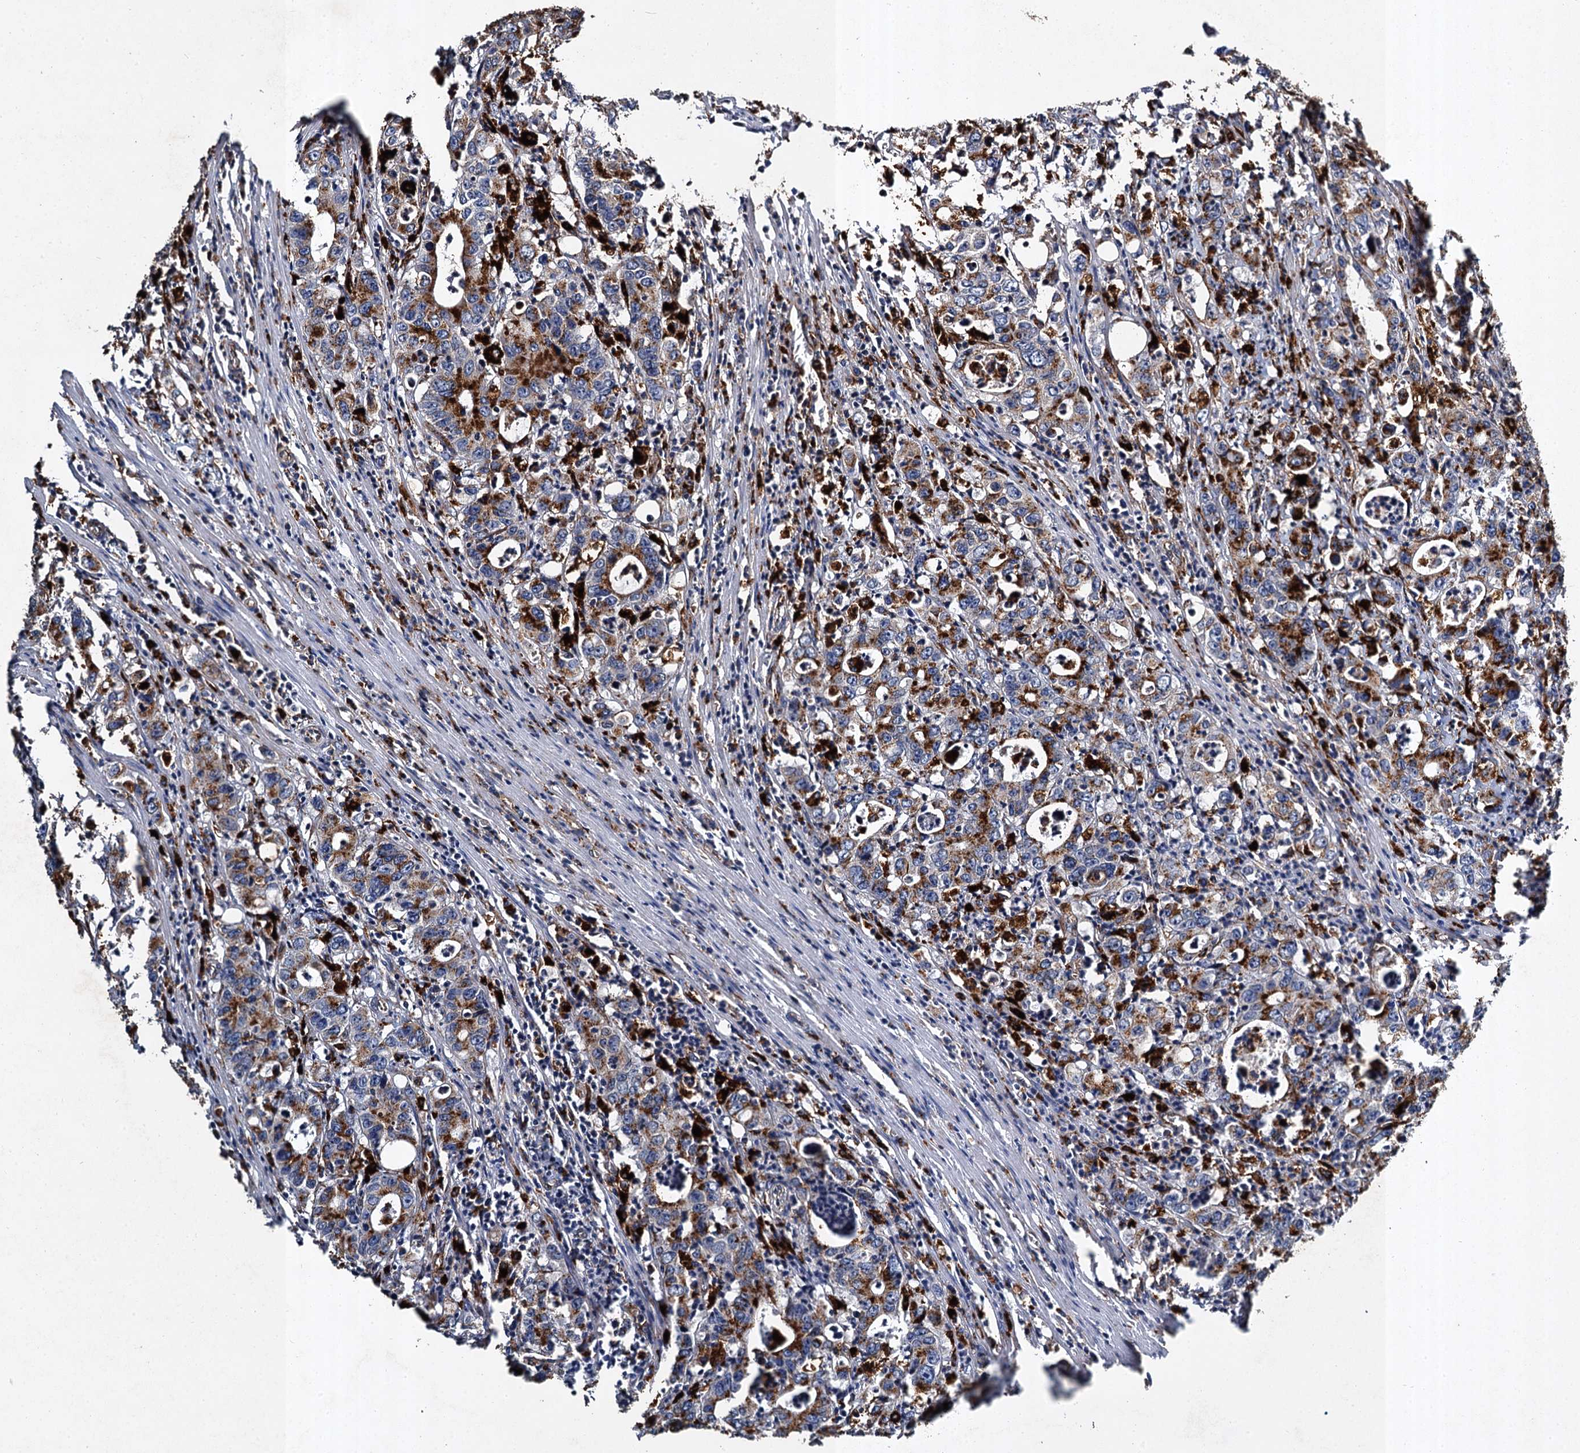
{"staining": {"intensity": "strong", "quantity": ">75%", "location": "cytoplasmic/membranous"}, "tissue": "colorectal cancer", "cell_type": "Tumor cells", "image_type": "cancer", "snomed": [{"axis": "morphology", "description": "Adenocarcinoma, NOS"}, {"axis": "topography", "description": "Colon"}], "caption": "Colorectal cancer tissue shows strong cytoplasmic/membranous positivity in approximately >75% of tumor cells, visualized by immunohistochemistry.", "gene": "GBA1", "patient": {"sex": "female", "age": 75}}